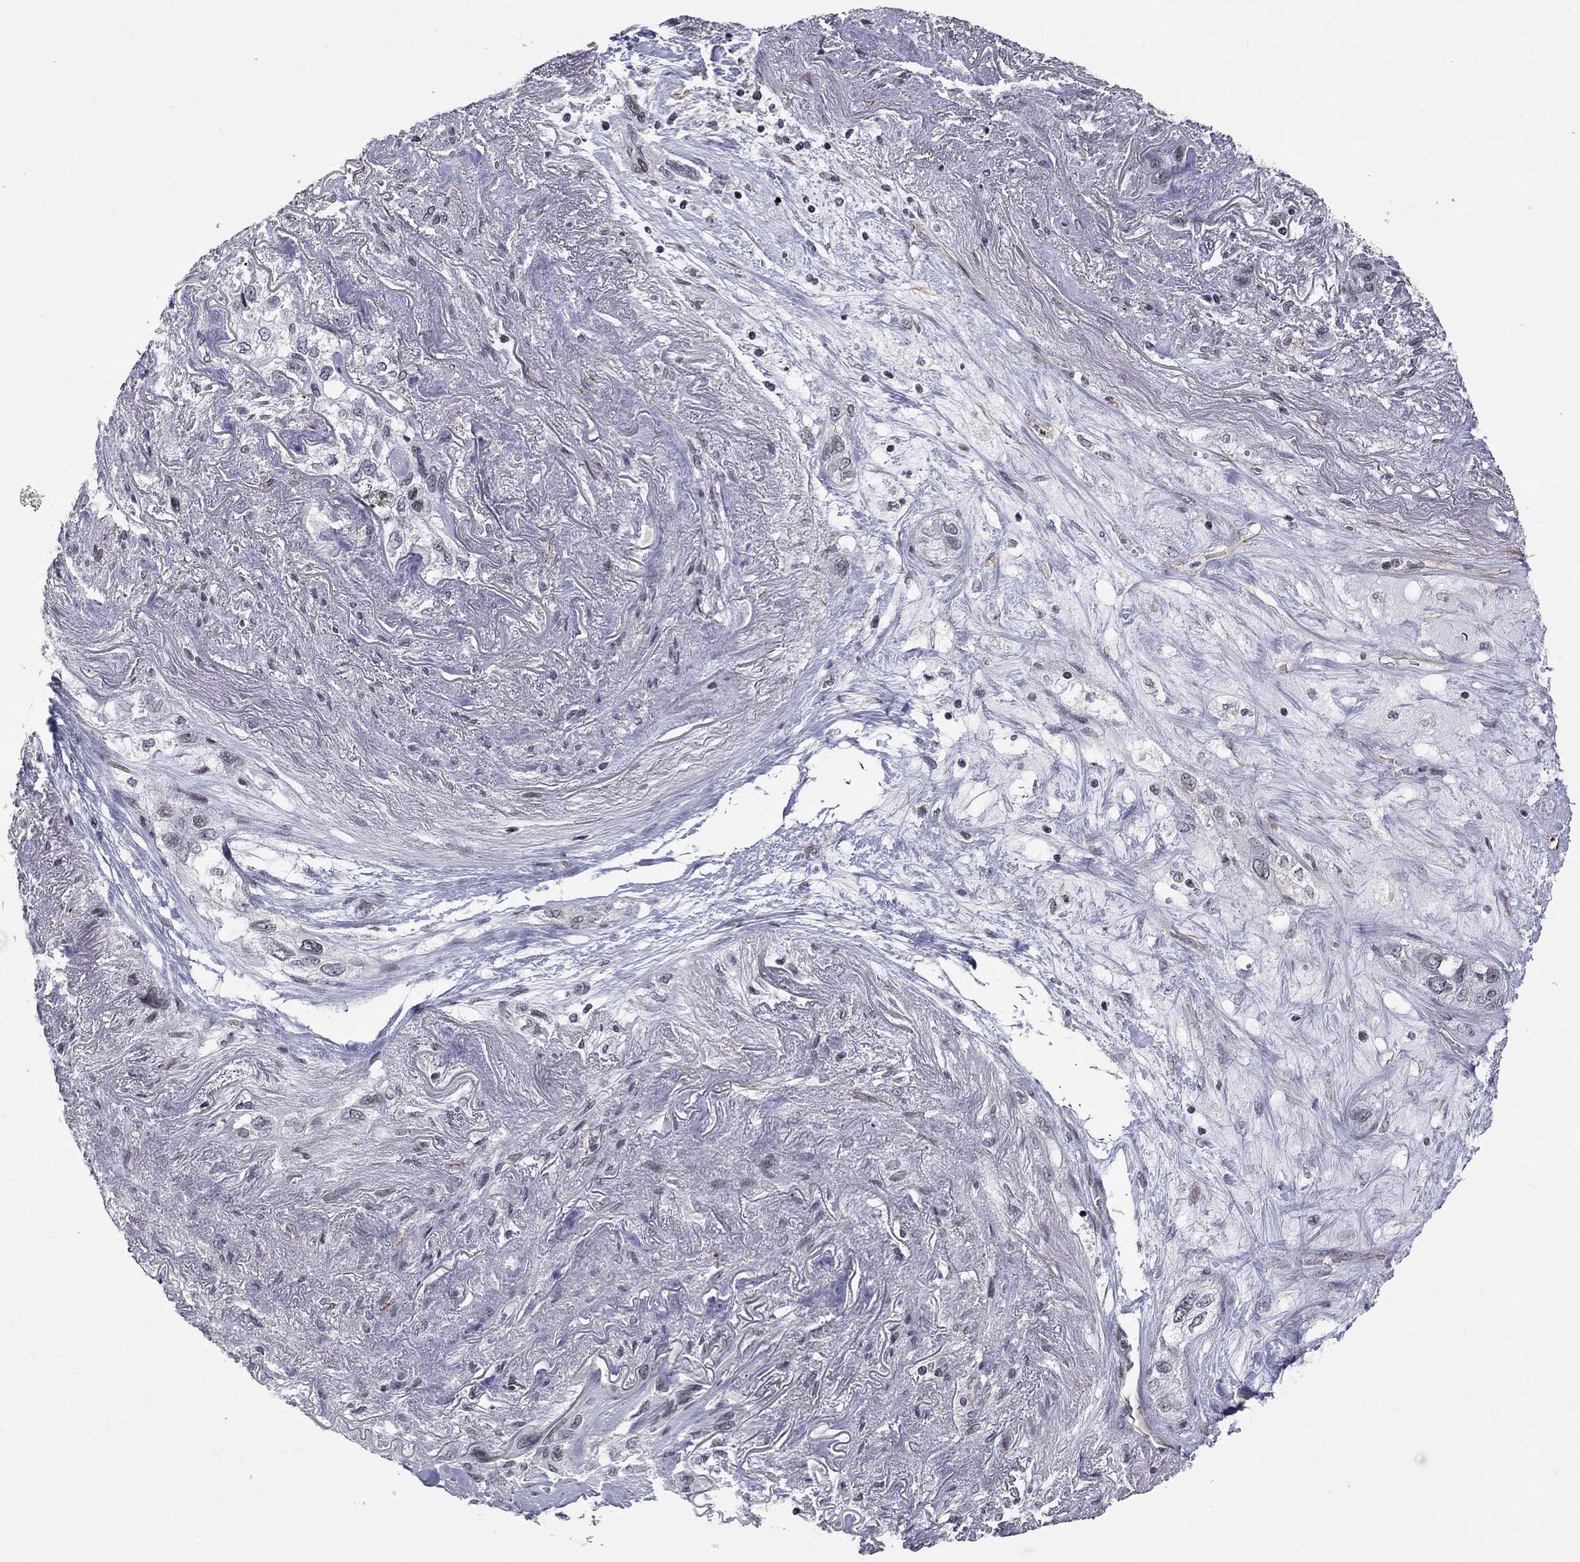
{"staining": {"intensity": "negative", "quantity": "none", "location": "none"}, "tissue": "lung cancer", "cell_type": "Tumor cells", "image_type": "cancer", "snomed": [{"axis": "morphology", "description": "Squamous cell carcinoma, NOS"}, {"axis": "topography", "description": "Lung"}], "caption": "IHC of human lung cancer (squamous cell carcinoma) demonstrates no expression in tumor cells. (Stains: DAB immunohistochemistry (IHC) with hematoxylin counter stain, Microscopy: brightfield microscopy at high magnification).", "gene": "MTNR1B", "patient": {"sex": "female", "age": 70}}